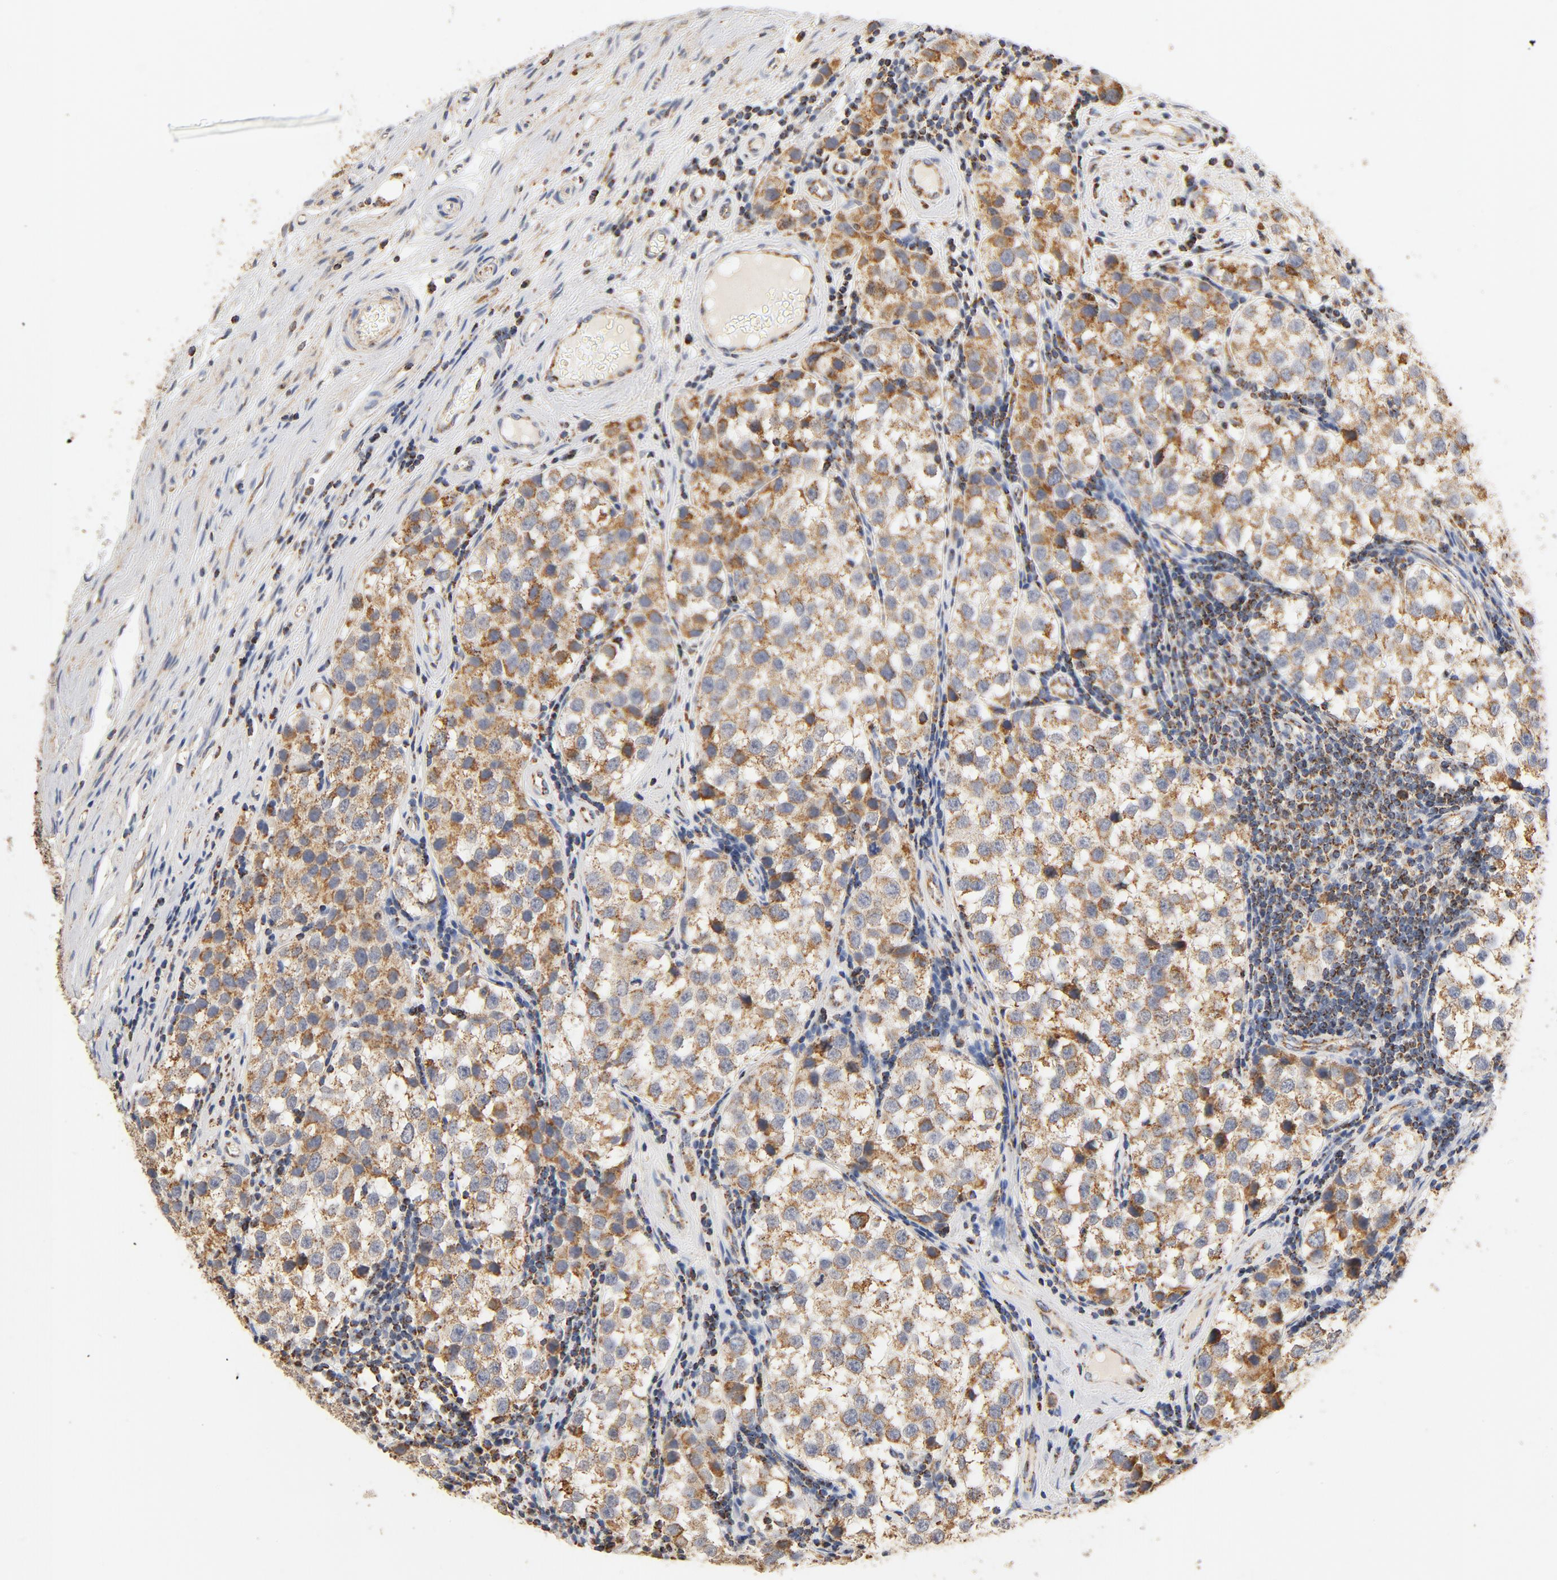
{"staining": {"intensity": "moderate", "quantity": ">75%", "location": "cytoplasmic/membranous"}, "tissue": "testis cancer", "cell_type": "Tumor cells", "image_type": "cancer", "snomed": [{"axis": "morphology", "description": "Seminoma, NOS"}, {"axis": "topography", "description": "Testis"}], "caption": "Moderate cytoplasmic/membranous expression is seen in approximately >75% of tumor cells in testis seminoma.", "gene": "COX4I1", "patient": {"sex": "male", "age": 39}}